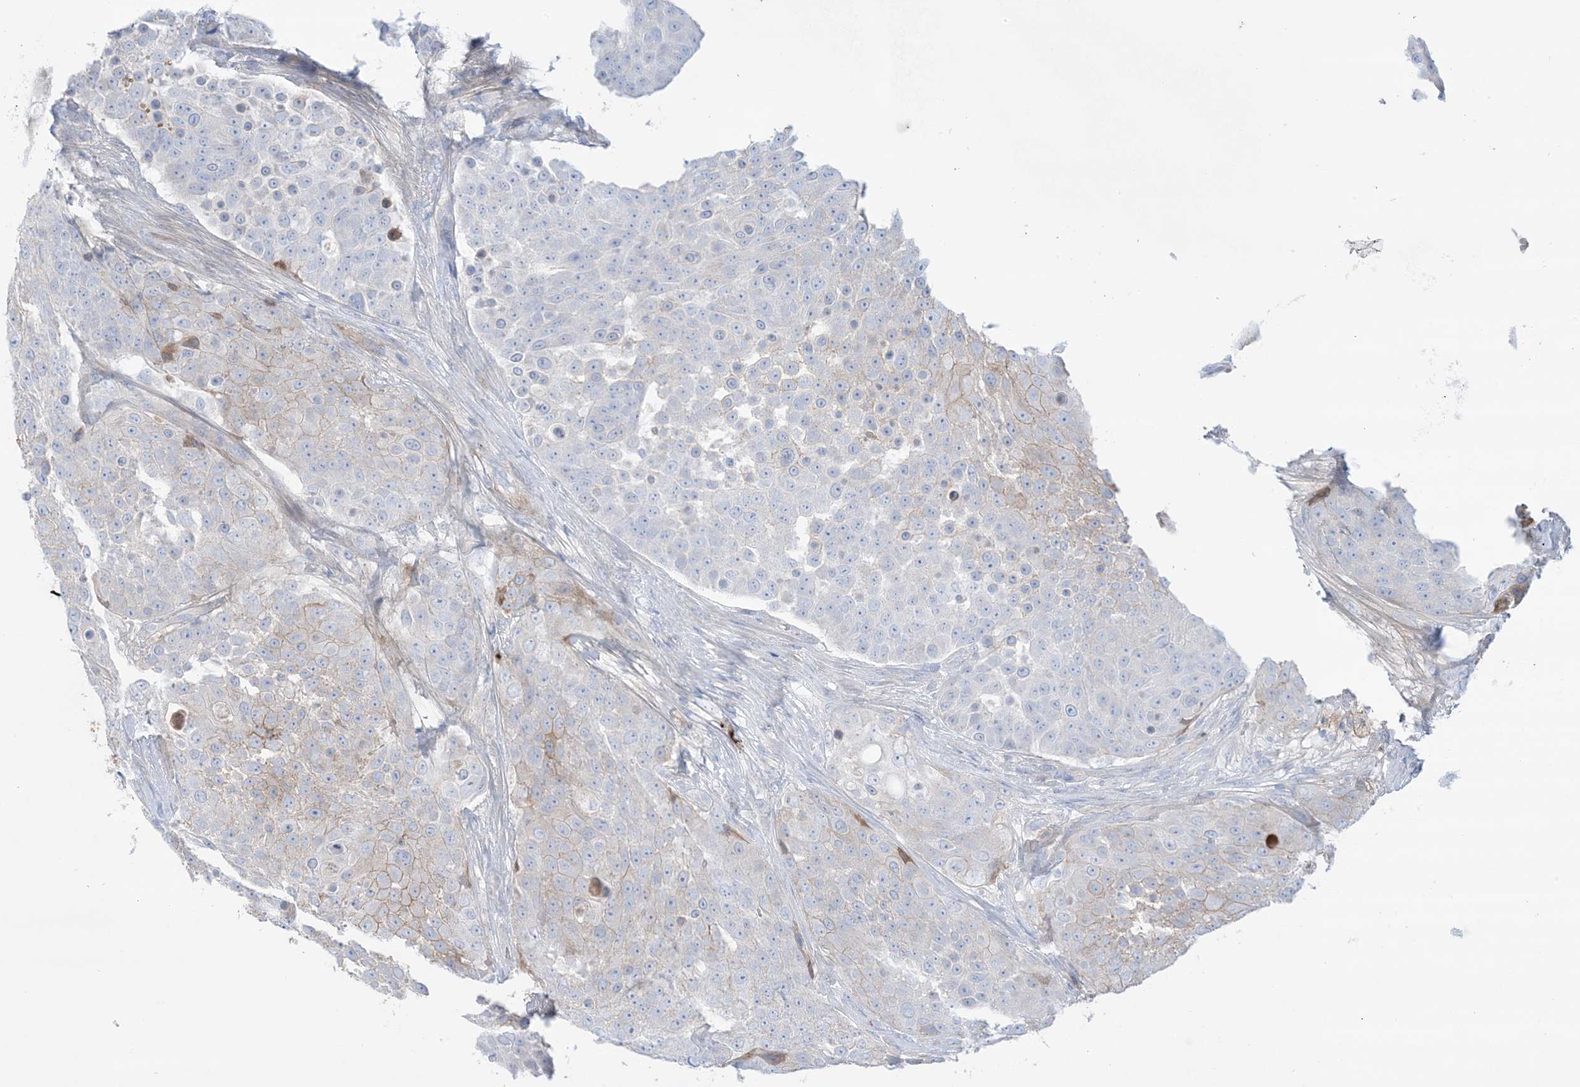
{"staining": {"intensity": "moderate", "quantity": "<25%", "location": "cytoplasmic/membranous"}, "tissue": "urothelial cancer", "cell_type": "Tumor cells", "image_type": "cancer", "snomed": [{"axis": "morphology", "description": "Urothelial carcinoma, High grade"}, {"axis": "topography", "description": "Urinary bladder"}], "caption": "Human urothelial cancer stained with a protein marker demonstrates moderate staining in tumor cells.", "gene": "ATP11C", "patient": {"sex": "female", "age": 63}}